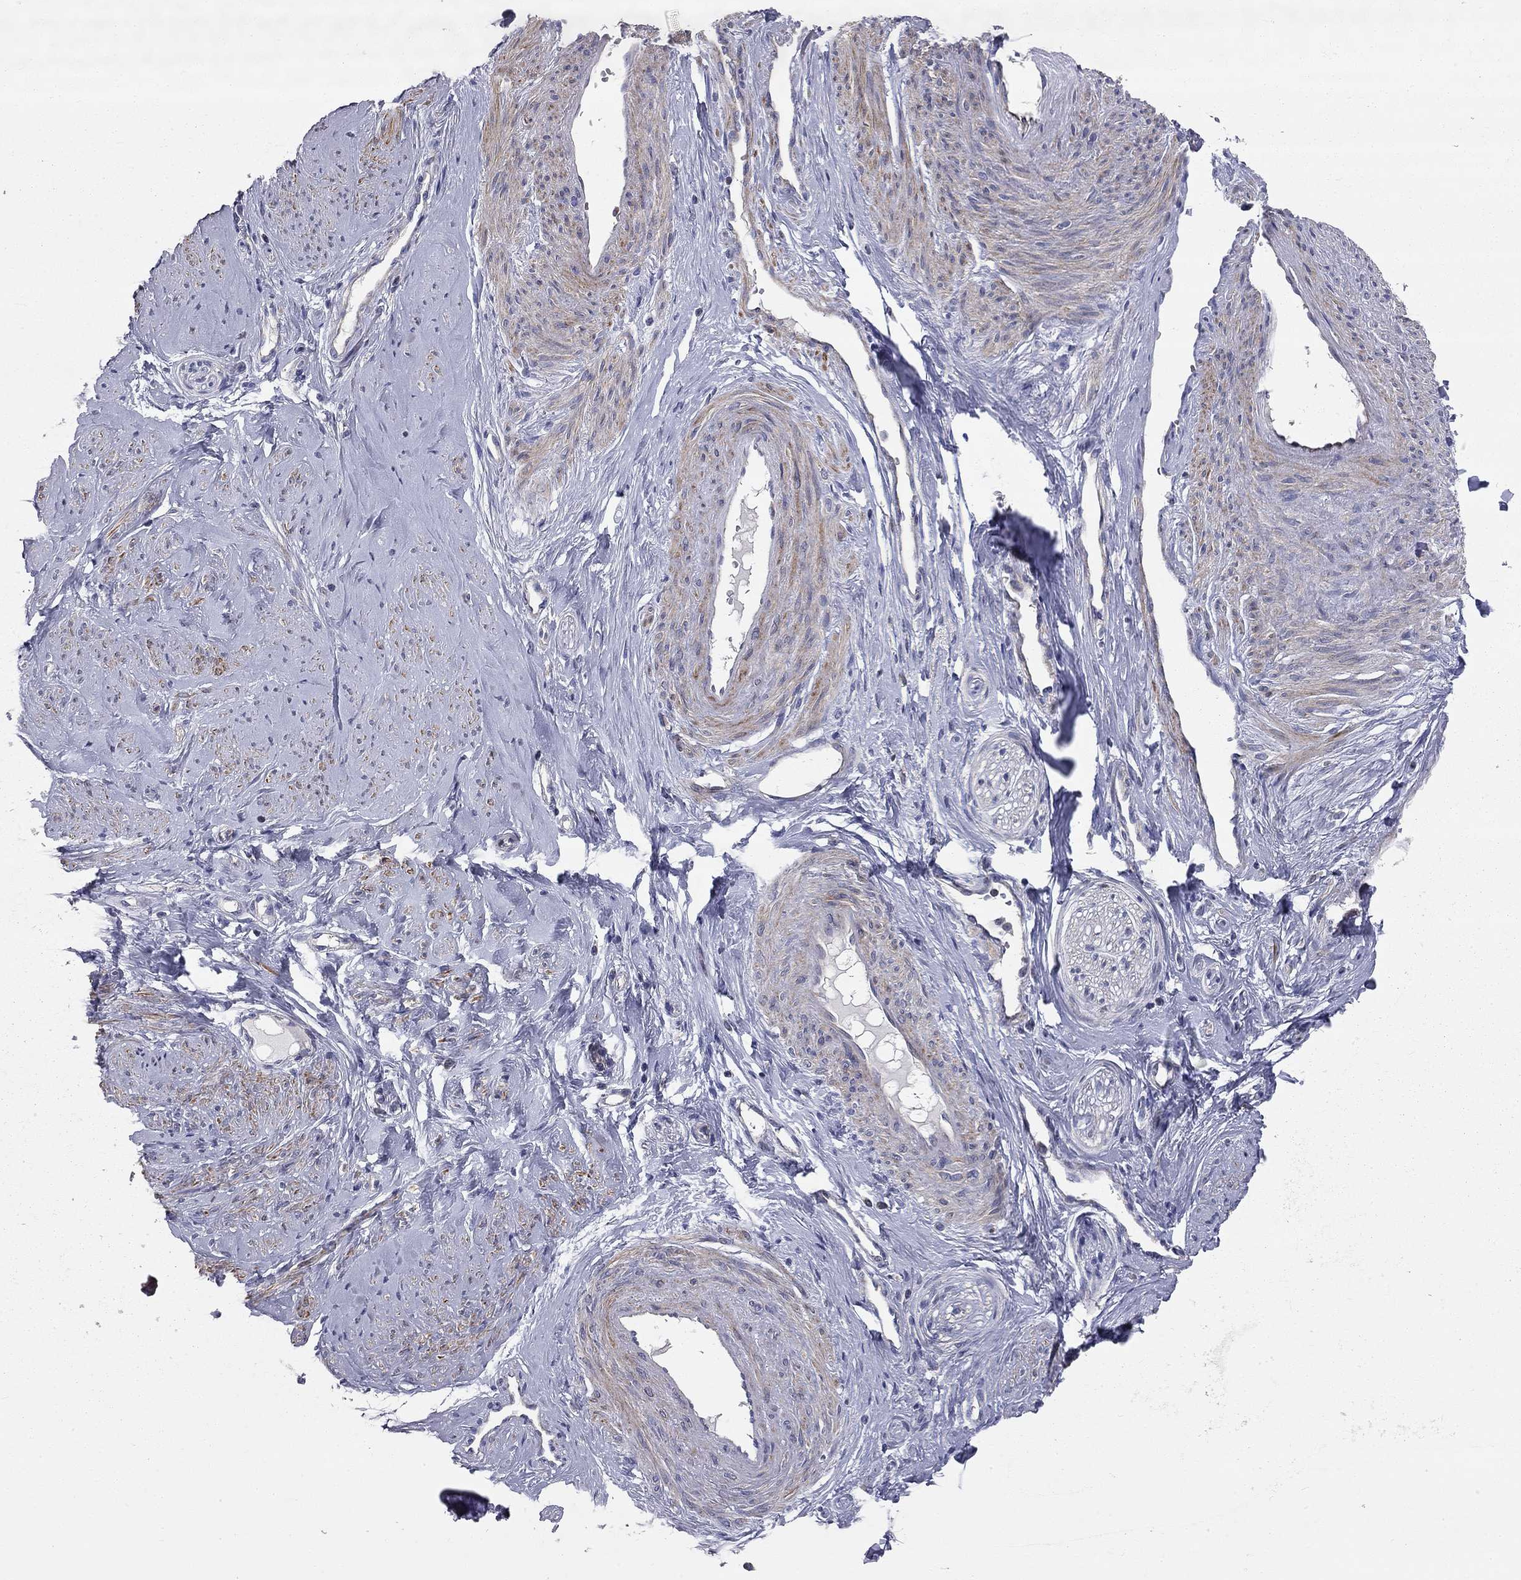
{"staining": {"intensity": "strong", "quantity": "25%-75%", "location": "cytoplasmic/membranous"}, "tissue": "smooth muscle", "cell_type": "Smooth muscle cells", "image_type": "normal", "snomed": [{"axis": "morphology", "description": "Normal tissue, NOS"}, {"axis": "topography", "description": "Smooth muscle"}], "caption": "Immunohistochemical staining of unremarkable smooth muscle demonstrates high levels of strong cytoplasmic/membranous expression in about 25%-75% of smooth muscle cells.", "gene": "KANSL1L", "patient": {"sex": "female", "age": 48}}